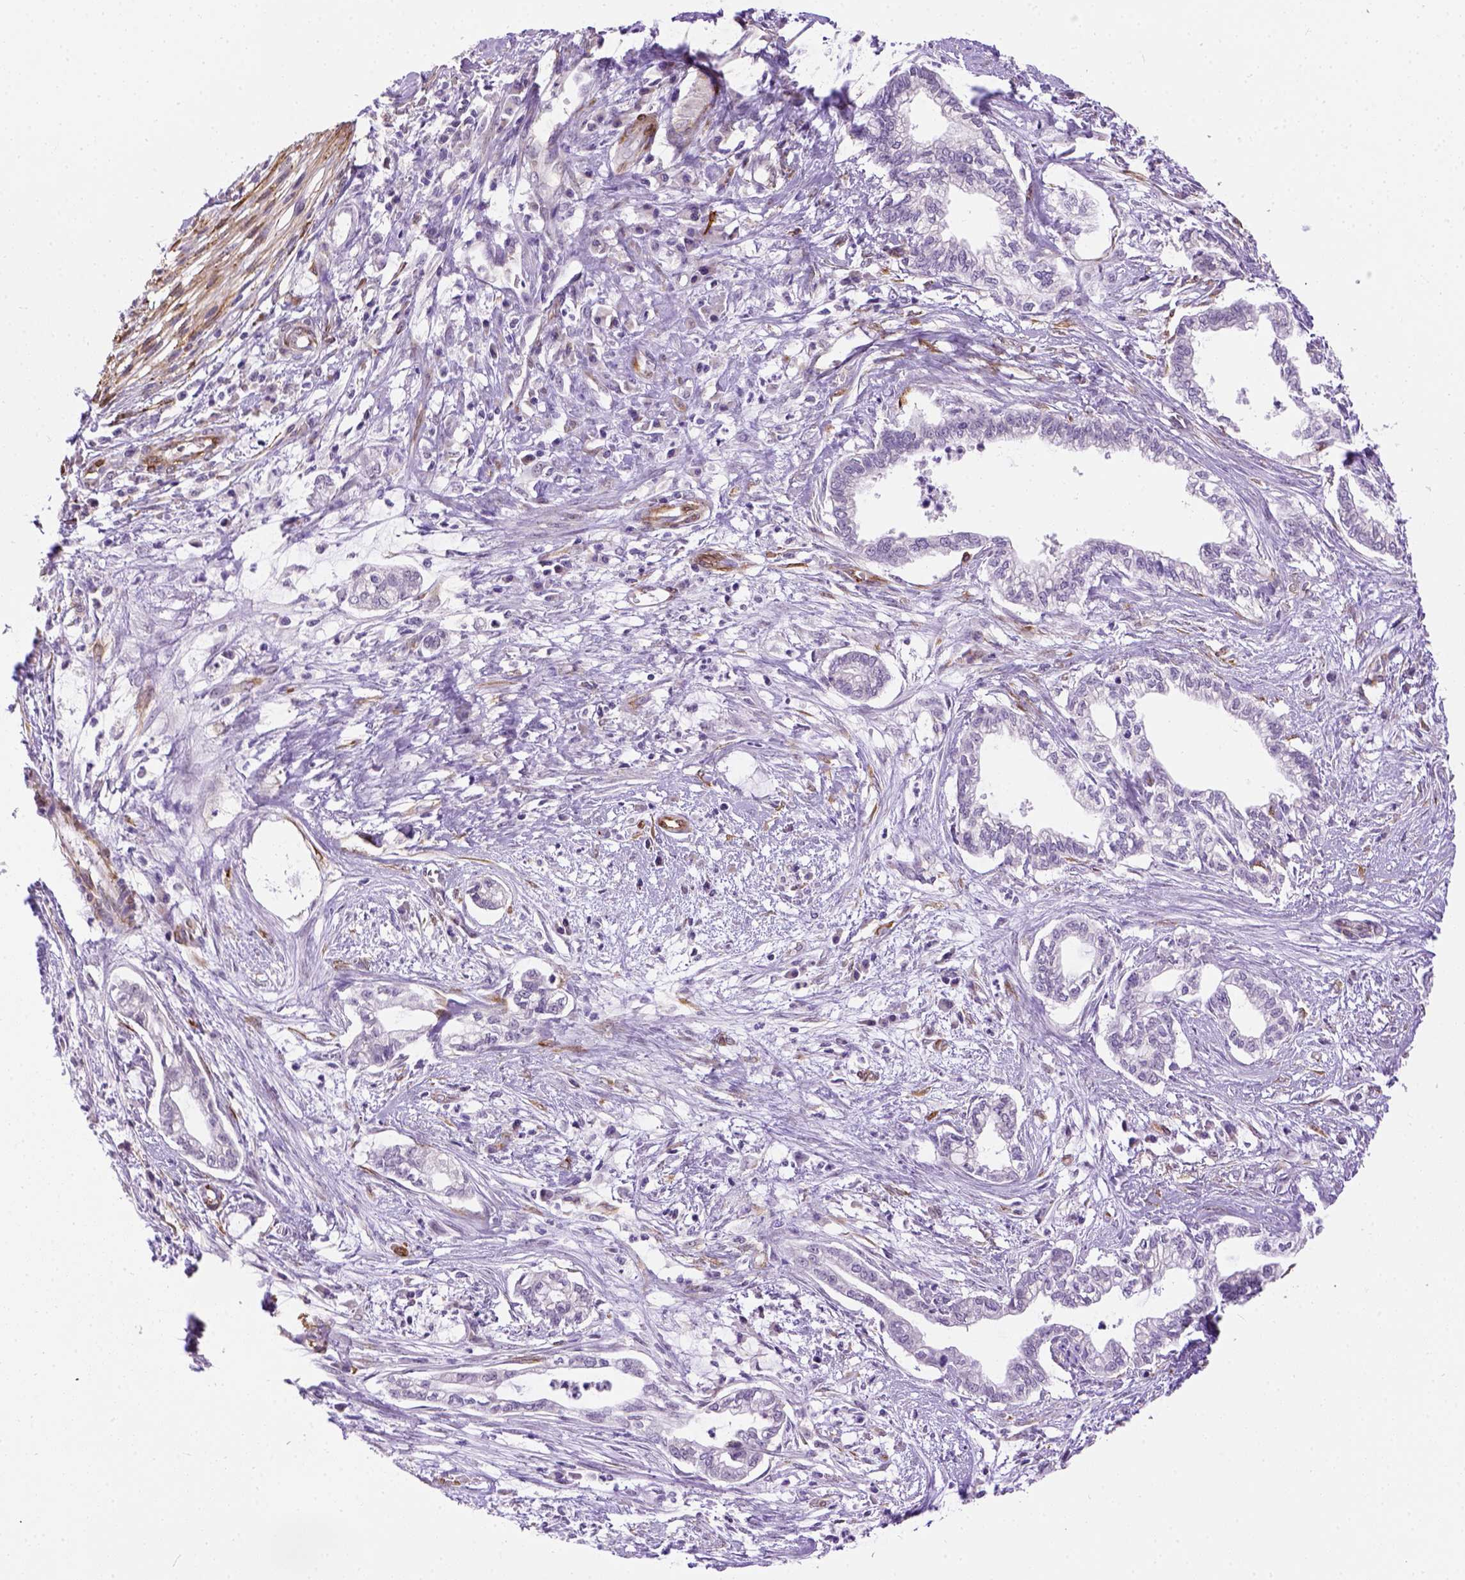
{"staining": {"intensity": "negative", "quantity": "none", "location": "none"}, "tissue": "cervical cancer", "cell_type": "Tumor cells", "image_type": "cancer", "snomed": [{"axis": "morphology", "description": "Adenocarcinoma, NOS"}, {"axis": "topography", "description": "Cervix"}], "caption": "DAB immunohistochemical staining of human cervical cancer (adenocarcinoma) displays no significant expression in tumor cells.", "gene": "KAZN", "patient": {"sex": "female", "age": 62}}